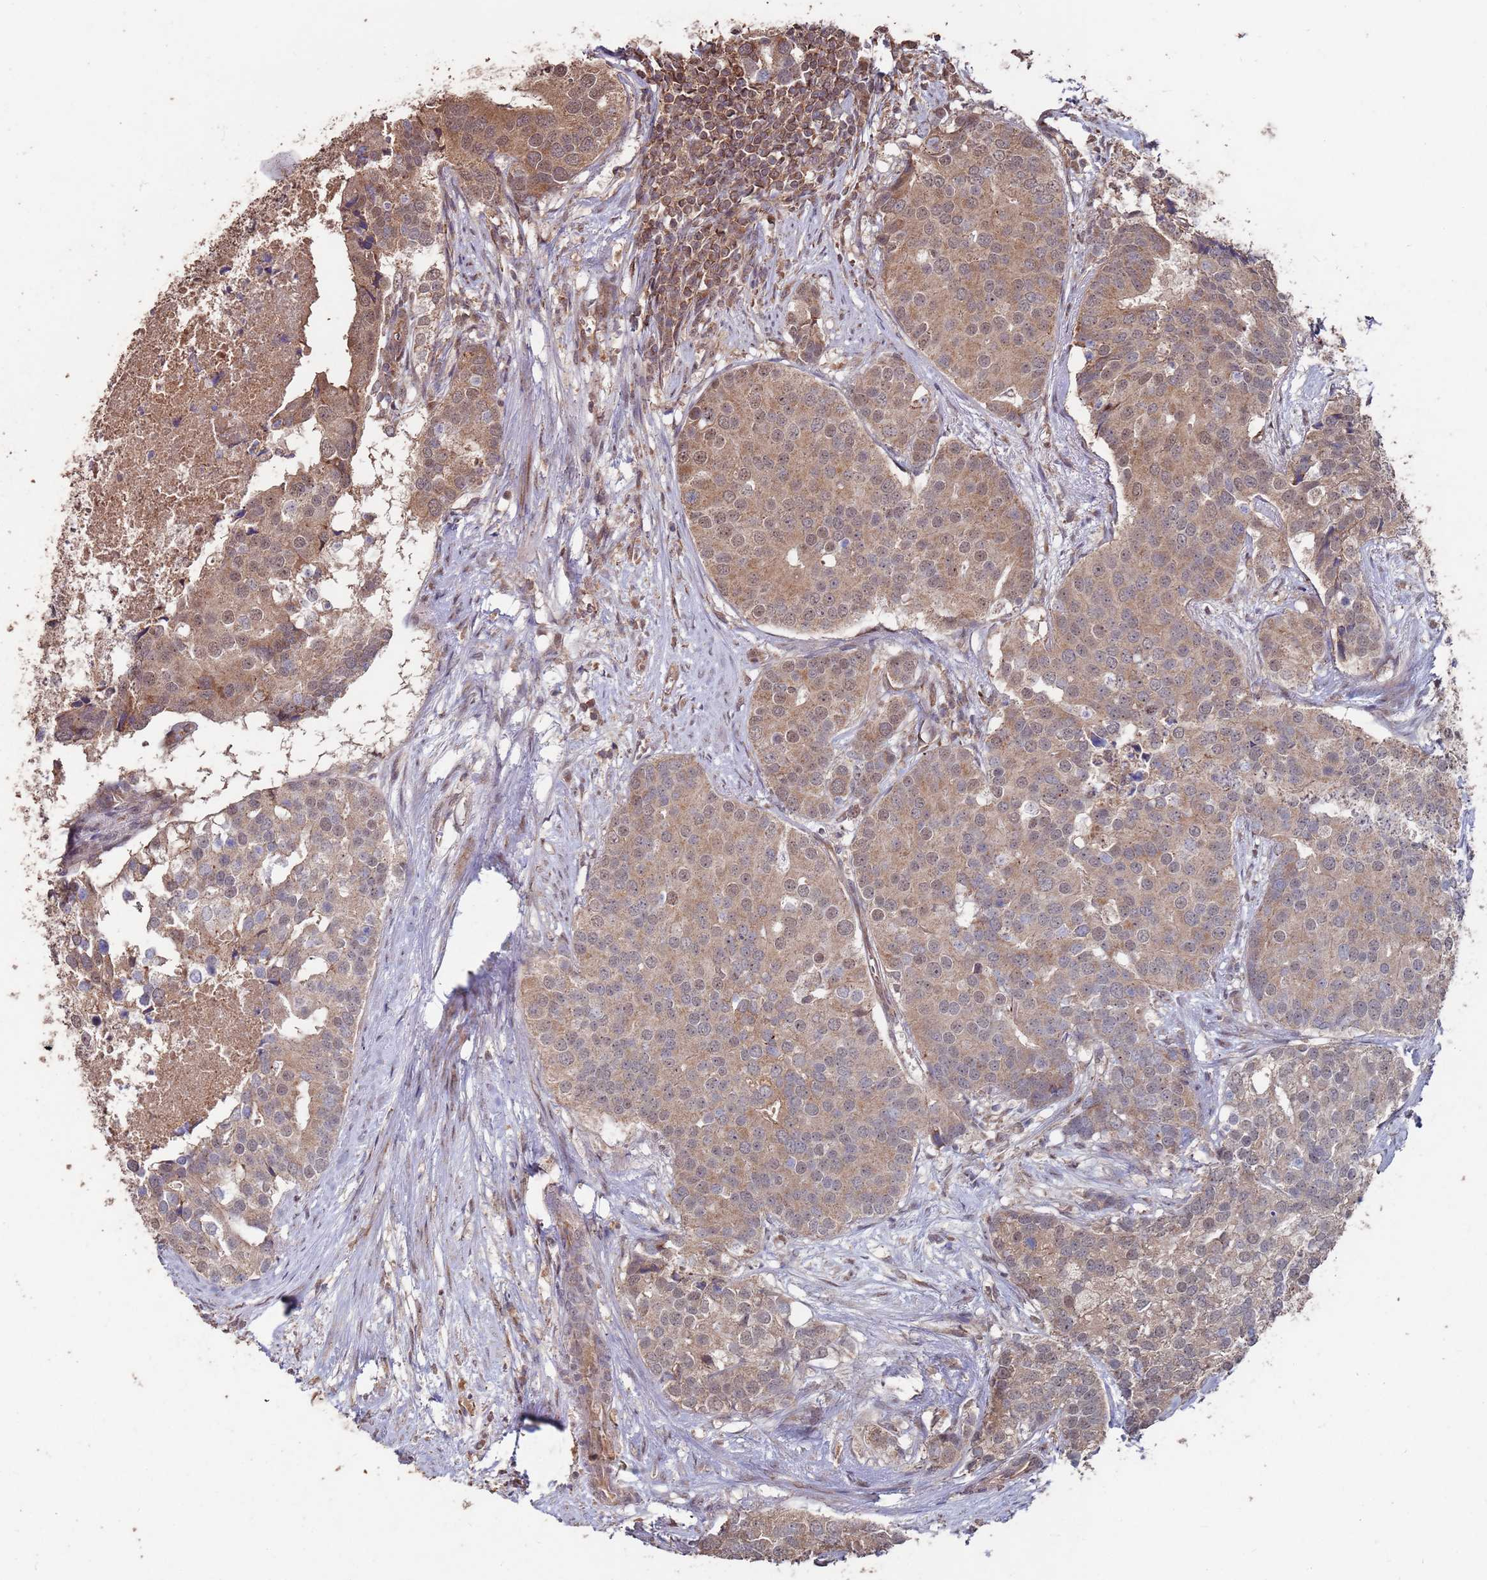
{"staining": {"intensity": "weak", "quantity": ">75%", "location": "cytoplasmic/membranous,nuclear"}, "tissue": "prostate cancer", "cell_type": "Tumor cells", "image_type": "cancer", "snomed": [{"axis": "morphology", "description": "Adenocarcinoma, High grade"}, {"axis": "topography", "description": "Prostate"}], "caption": "DAB (3,3'-diaminobenzidine) immunohistochemical staining of prostate high-grade adenocarcinoma reveals weak cytoplasmic/membranous and nuclear protein staining in about >75% of tumor cells.", "gene": "PRR7", "patient": {"sex": "male", "age": 62}}